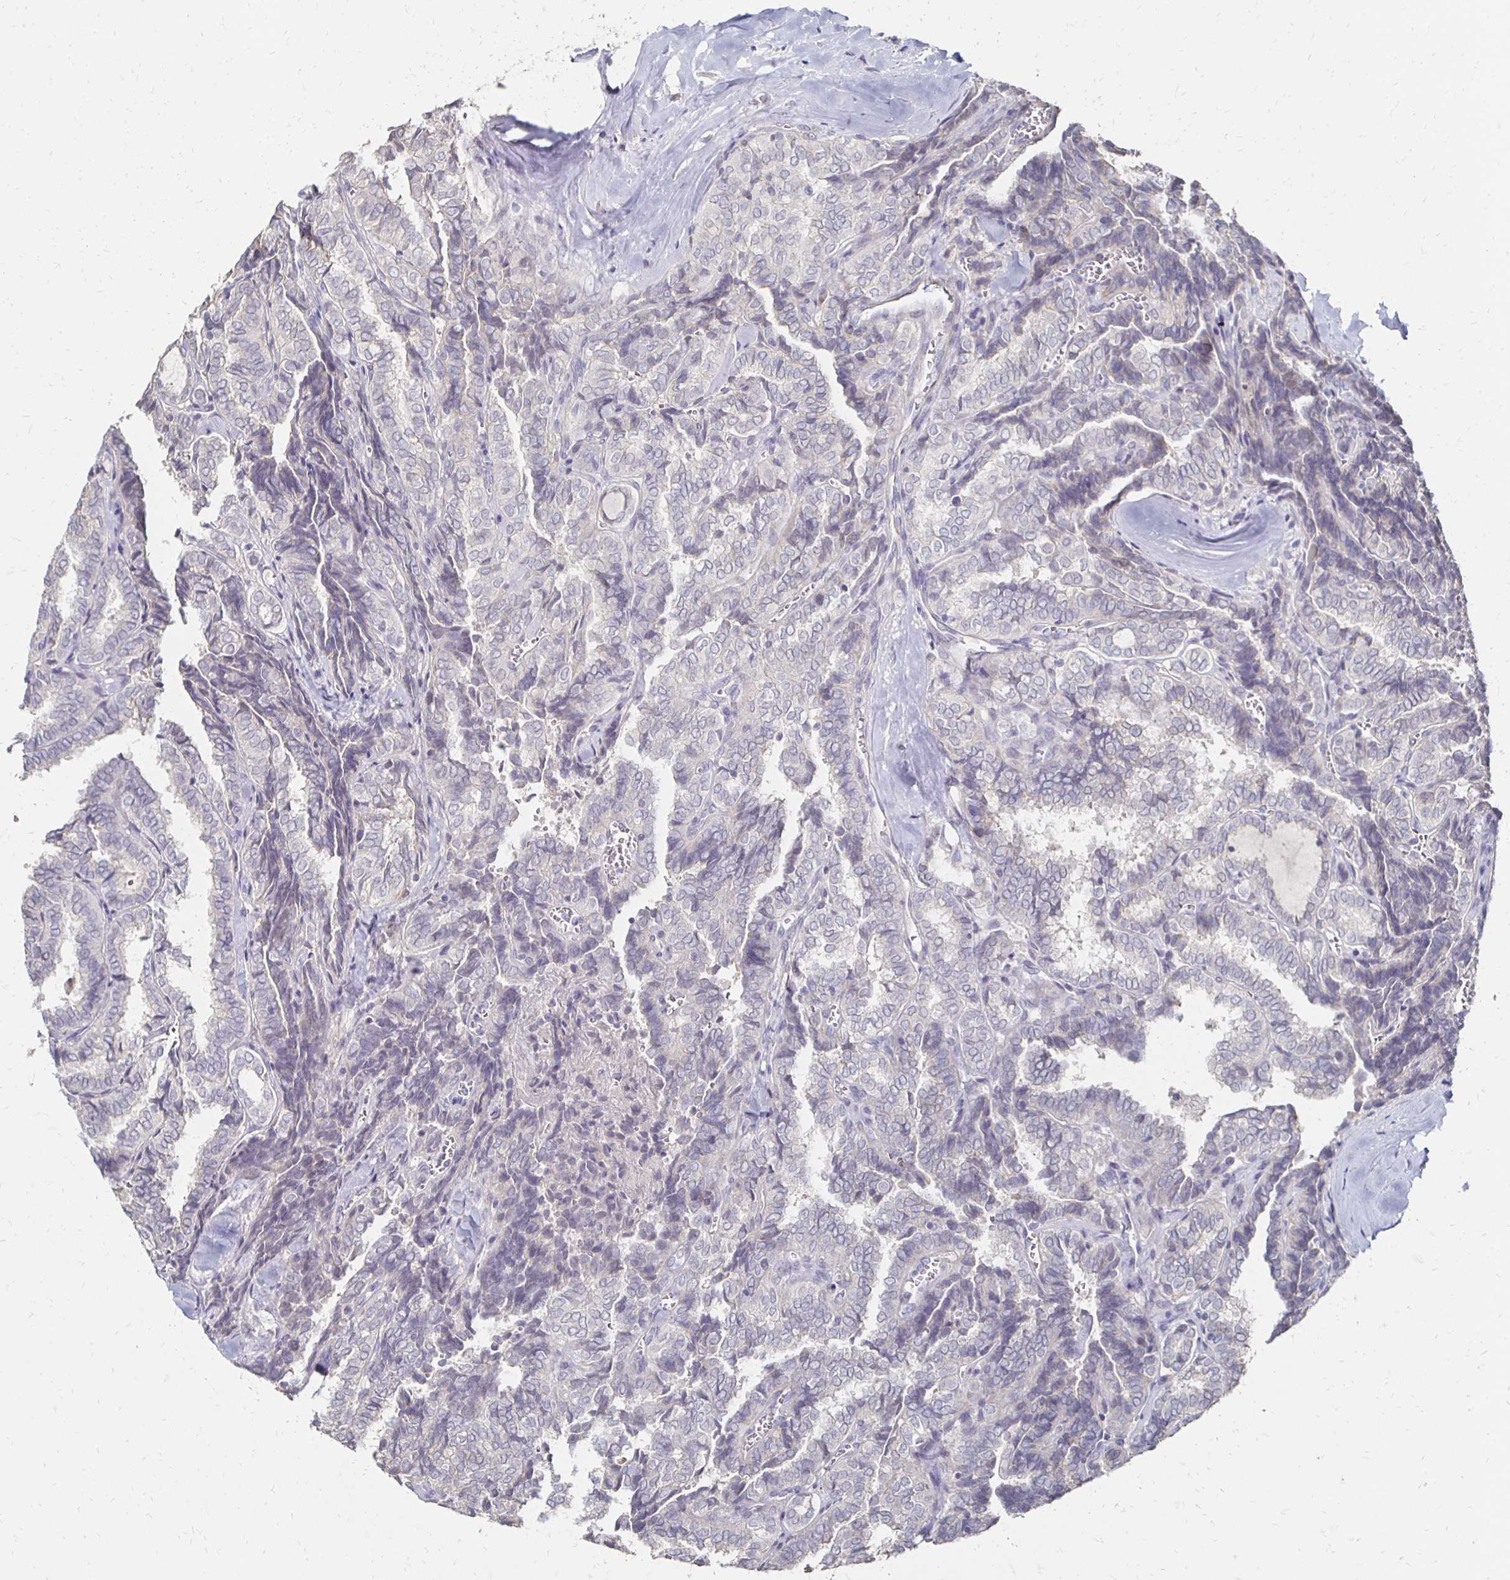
{"staining": {"intensity": "negative", "quantity": "none", "location": "none"}, "tissue": "thyroid cancer", "cell_type": "Tumor cells", "image_type": "cancer", "snomed": [{"axis": "morphology", "description": "Papillary adenocarcinoma, NOS"}, {"axis": "topography", "description": "Thyroid gland"}], "caption": "This is an immunohistochemistry (IHC) photomicrograph of human thyroid cancer (papillary adenocarcinoma). There is no staining in tumor cells.", "gene": "ZNF727", "patient": {"sex": "female", "age": 30}}